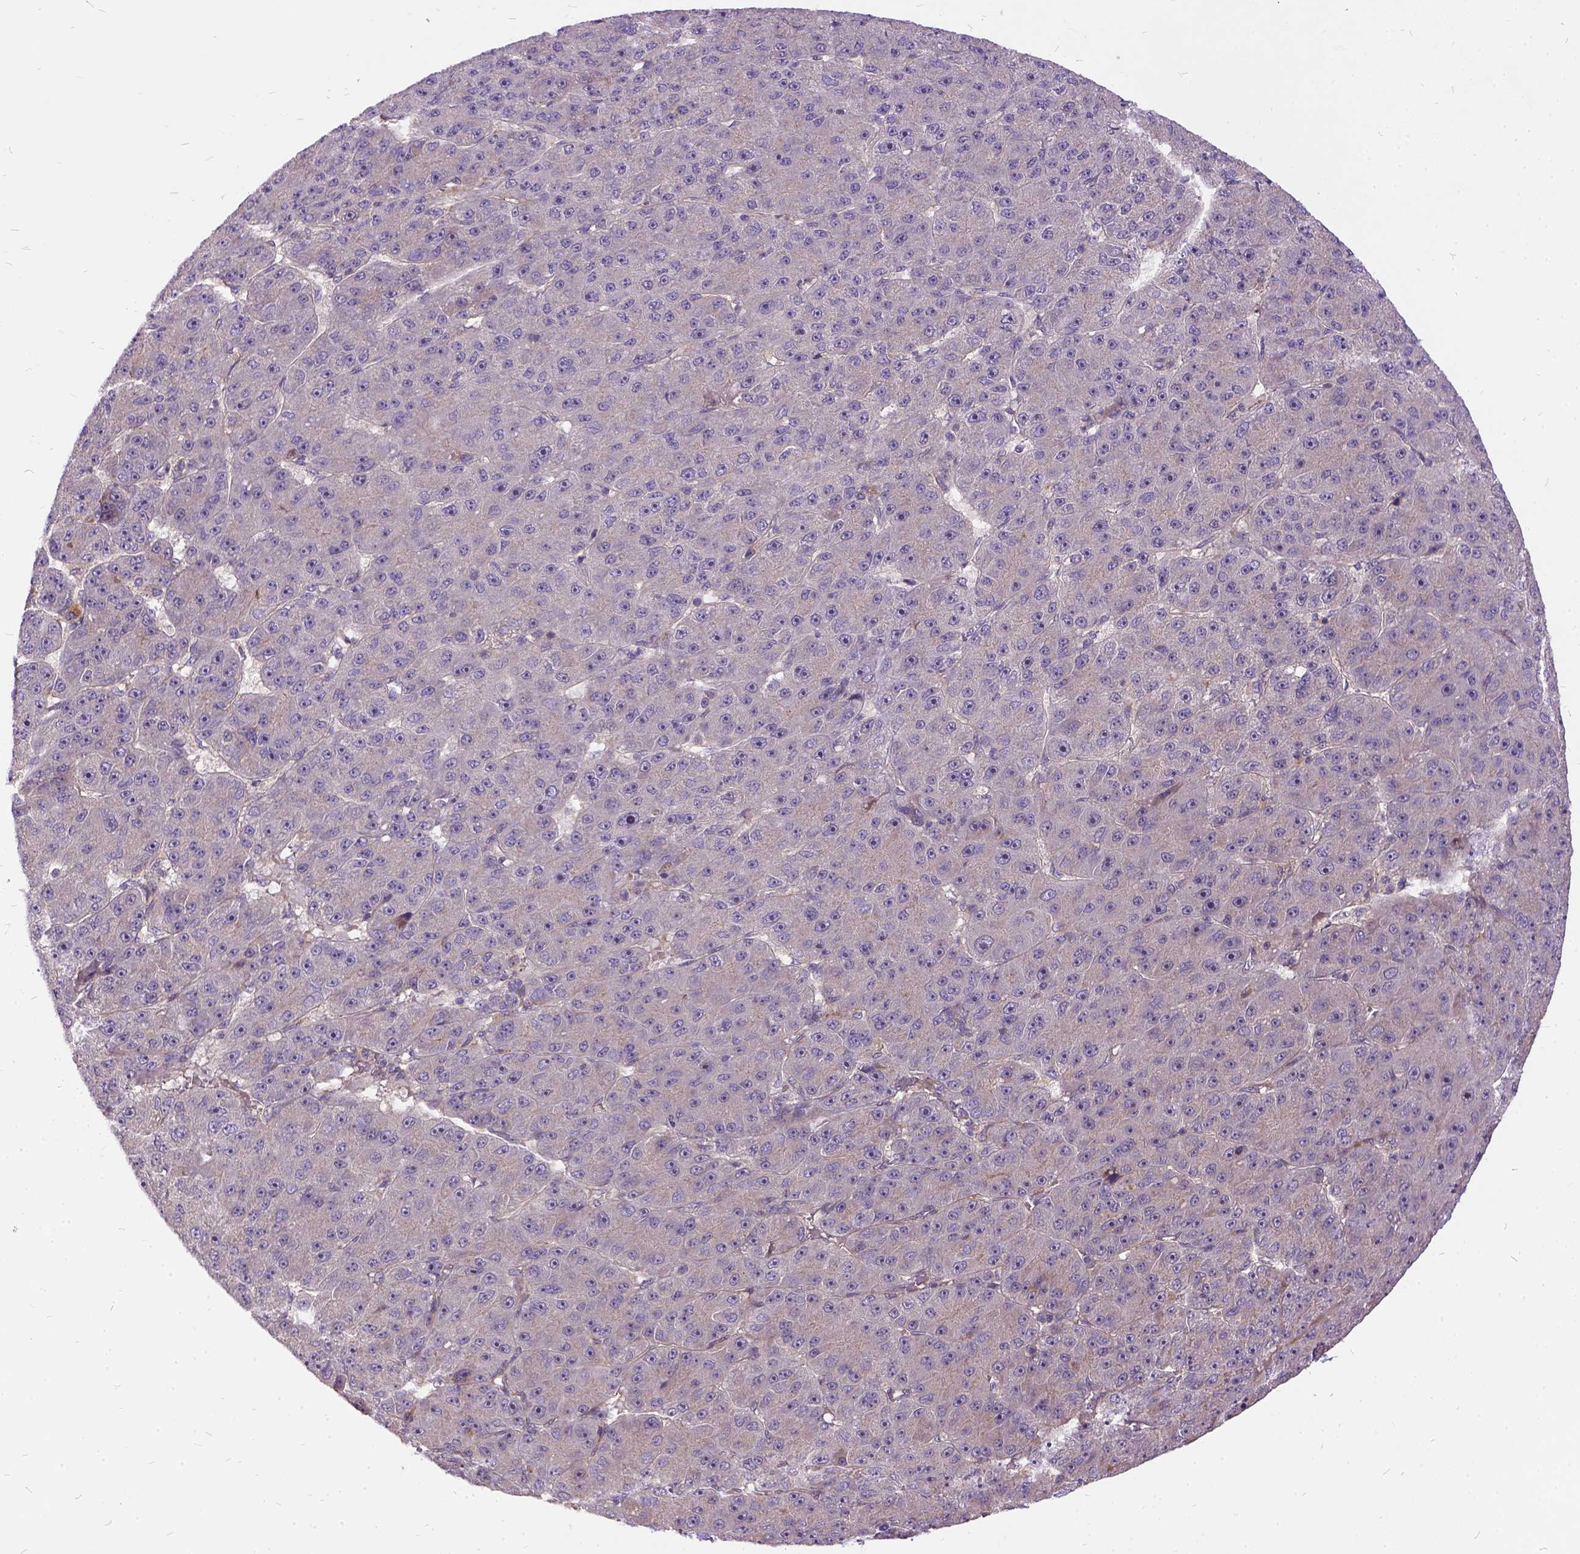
{"staining": {"intensity": "weak", "quantity": ">75%", "location": "cytoplasmic/membranous"}, "tissue": "liver cancer", "cell_type": "Tumor cells", "image_type": "cancer", "snomed": [{"axis": "morphology", "description": "Carcinoma, Hepatocellular, NOS"}, {"axis": "topography", "description": "Liver"}], "caption": "Protein staining of hepatocellular carcinoma (liver) tissue reveals weak cytoplasmic/membranous staining in about >75% of tumor cells.", "gene": "ILRUN", "patient": {"sex": "male", "age": 67}}